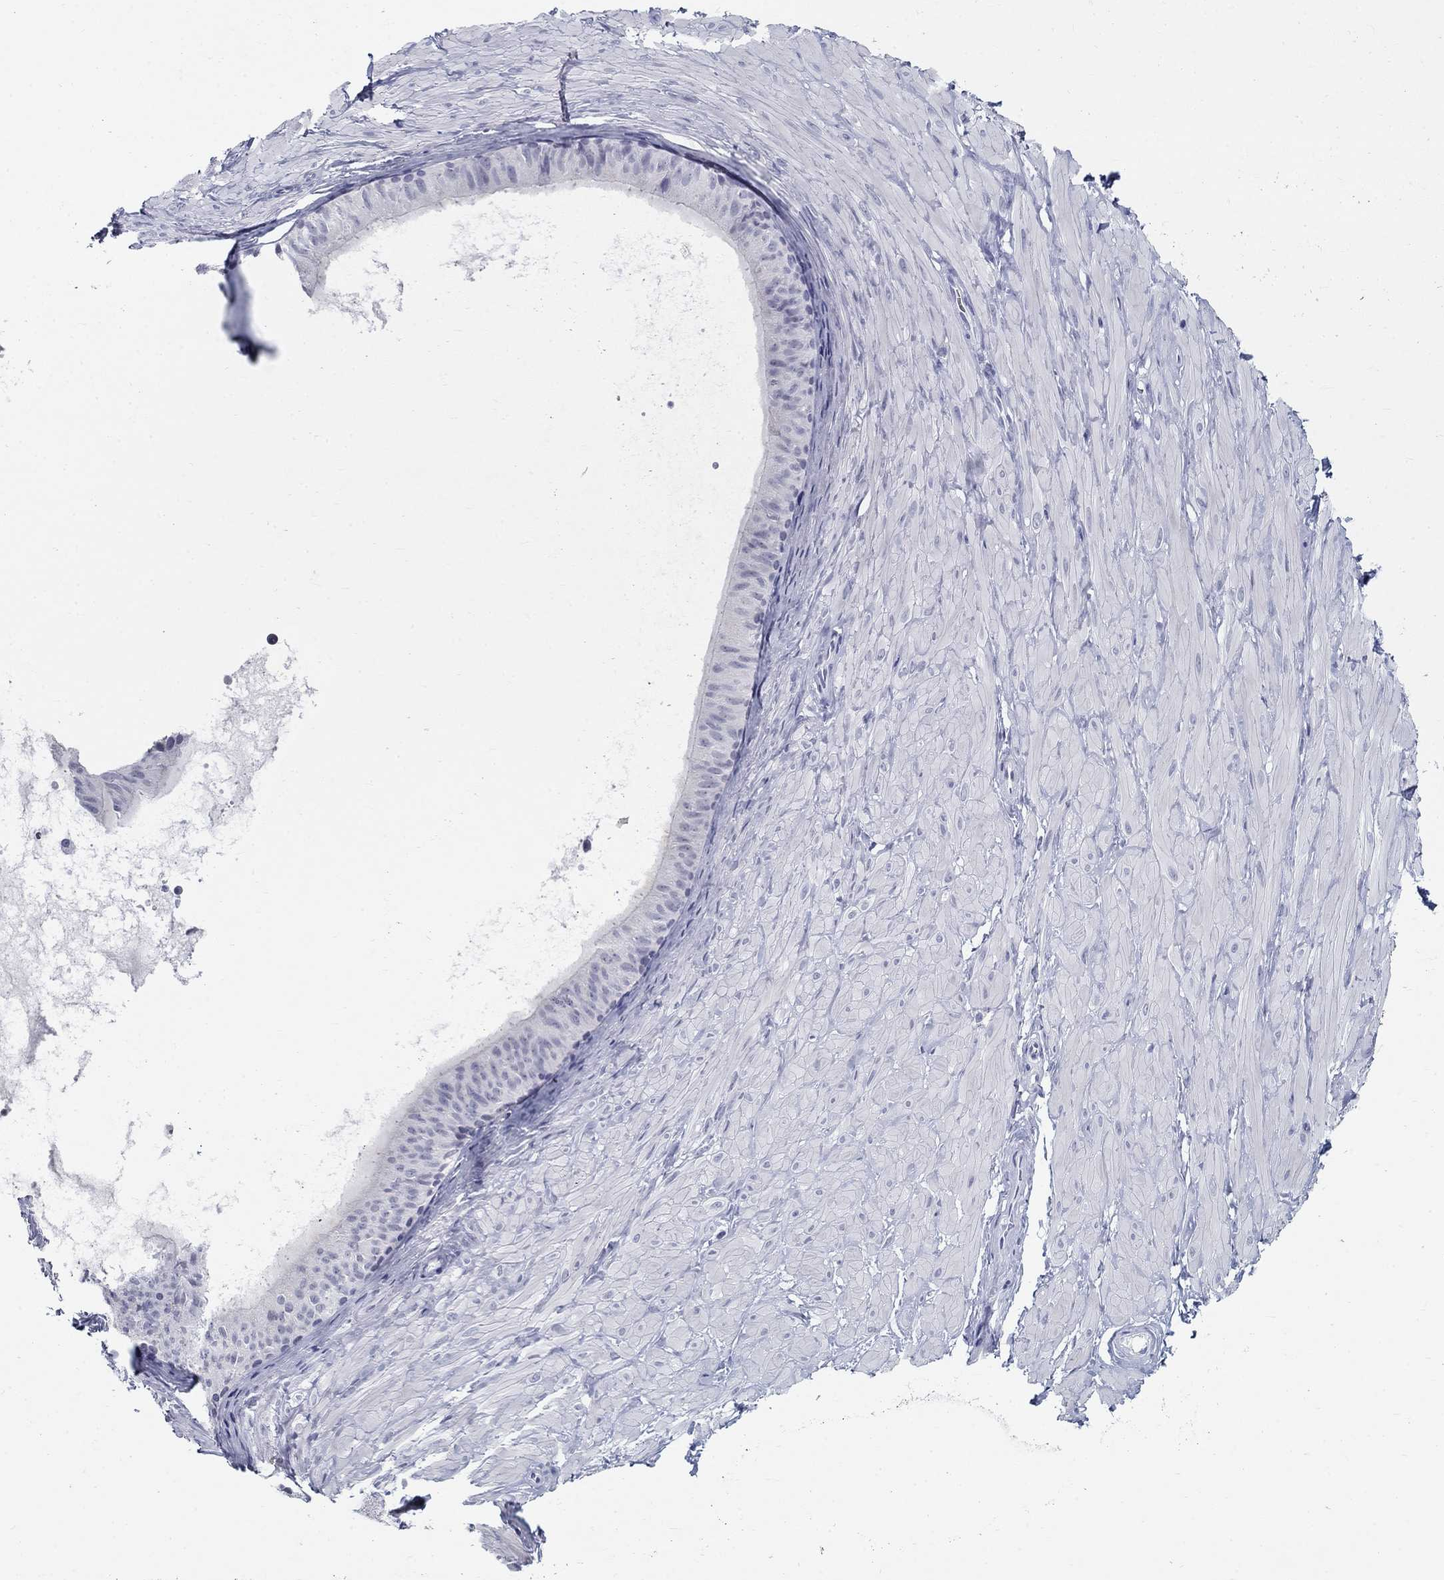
{"staining": {"intensity": "negative", "quantity": "none", "location": "none"}, "tissue": "adipose tissue", "cell_type": "Adipocytes", "image_type": "normal", "snomed": [{"axis": "morphology", "description": "Normal tissue, NOS"}, {"axis": "topography", "description": "Smooth muscle"}, {"axis": "topography", "description": "Peripheral nerve tissue"}], "caption": "This histopathology image is of normal adipose tissue stained with immunohistochemistry to label a protein in brown with the nuclei are counter-stained blue. There is no positivity in adipocytes. The staining was performed using DAB to visualize the protein expression in brown, while the nuclei were stained in blue with hematoxylin (Magnification: 20x).", "gene": "C4orf19", "patient": {"sex": "male", "age": 22}}